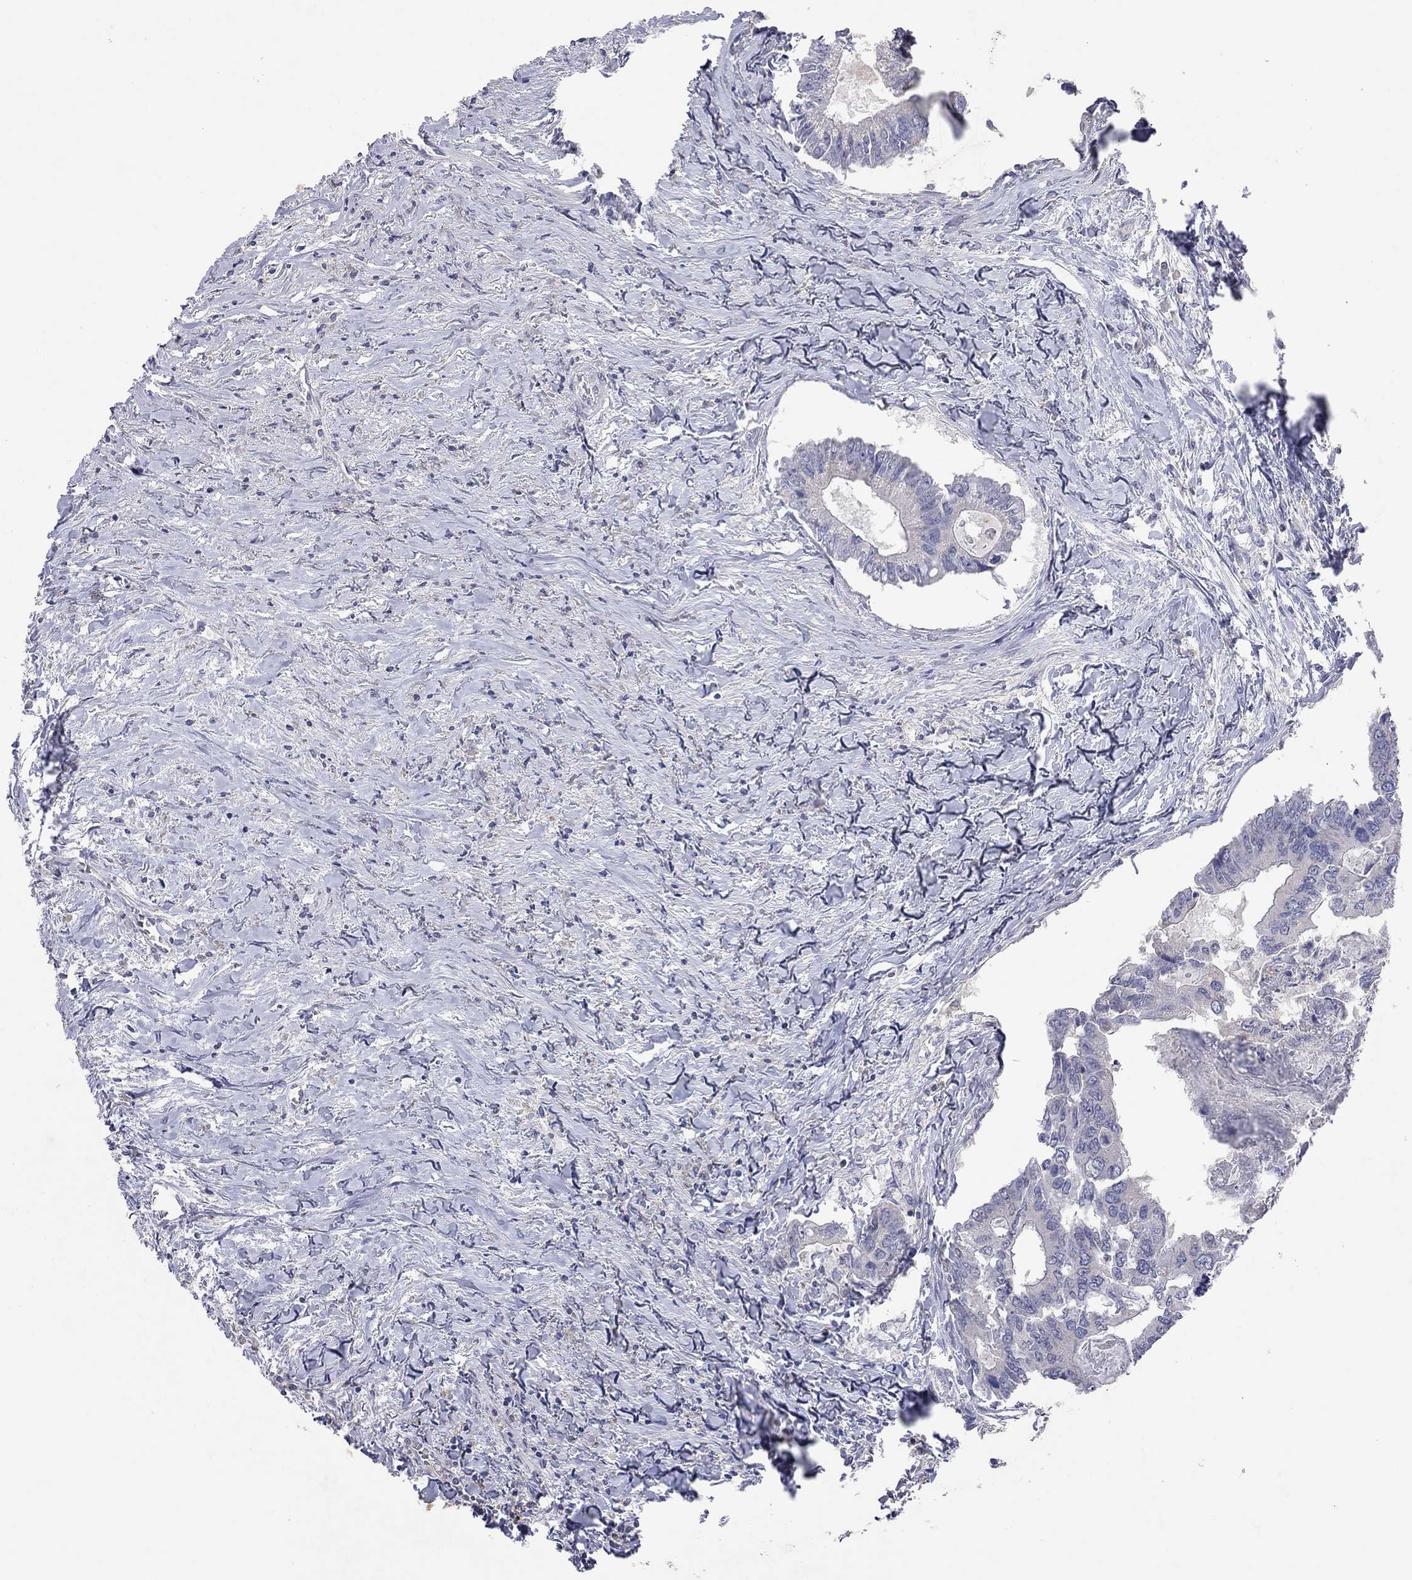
{"staining": {"intensity": "negative", "quantity": "none", "location": "none"}, "tissue": "colorectal cancer", "cell_type": "Tumor cells", "image_type": "cancer", "snomed": [{"axis": "morphology", "description": "Adenocarcinoma, NOS"}, {"axis": "topography", "description": "Colon"}], "caption": "This is an immunohistochemistry photomicrograph of human colorectal adenocarcinoma. There is no staining in tumor cells.", "gene": "MMP13", "patient": {"sex": "male", "age": 53}}